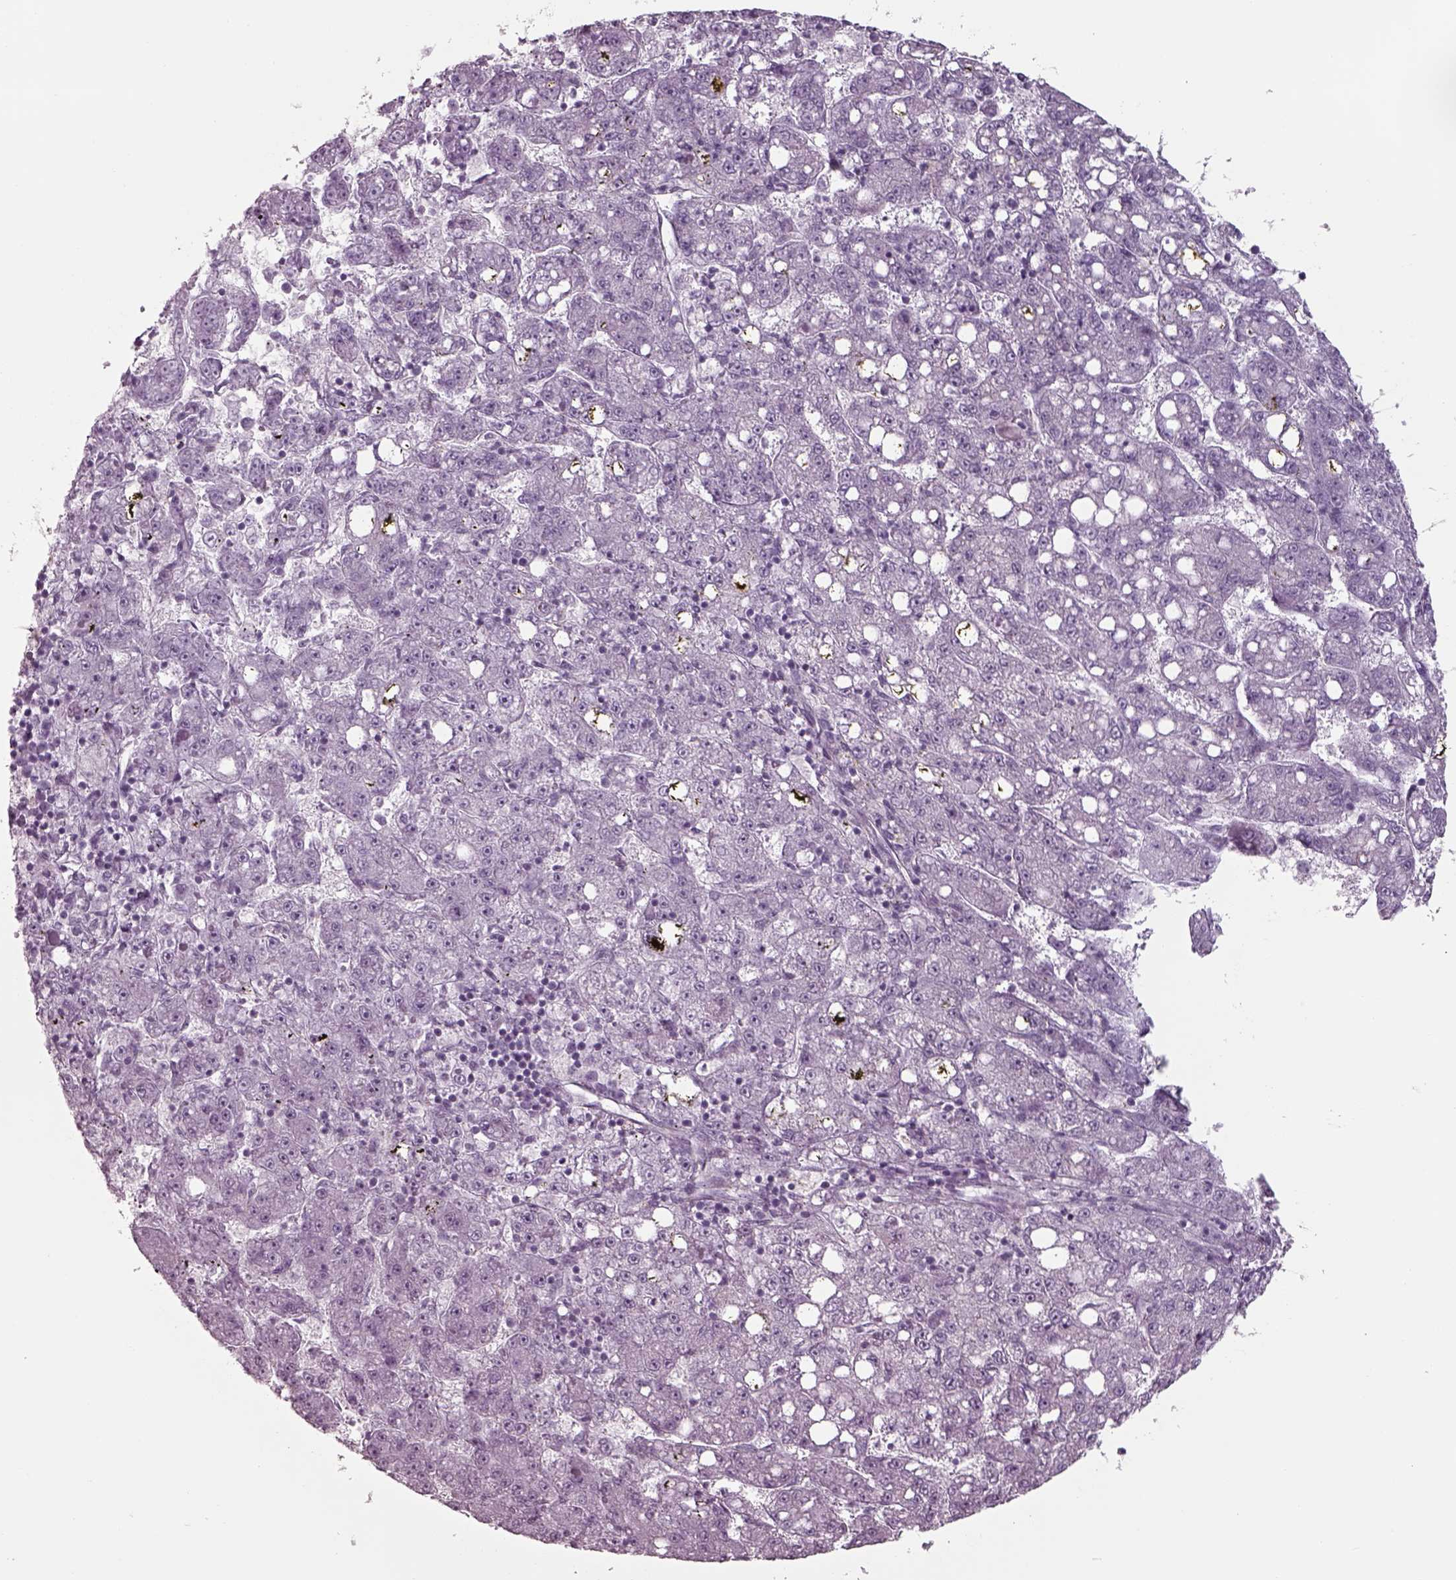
{"staining": {"intensity": "negative", "quantity": "none", "location": "none"}, "tissue": "liver cancer", "cell_type": "Tumor cells", "image_type": "cancer", "snomed": [{"axis": "morphology", "description": "Carcinoma, Hepatocellular, NOS"}, {"axis": "topography", "description": "Liver"}], "caption": "Immunohistochemistry of human liver cancer exhibits no positivity in tumor cells.", "gene": "SEPTIN14", "patient": {"sex": "female", "age": 65}}